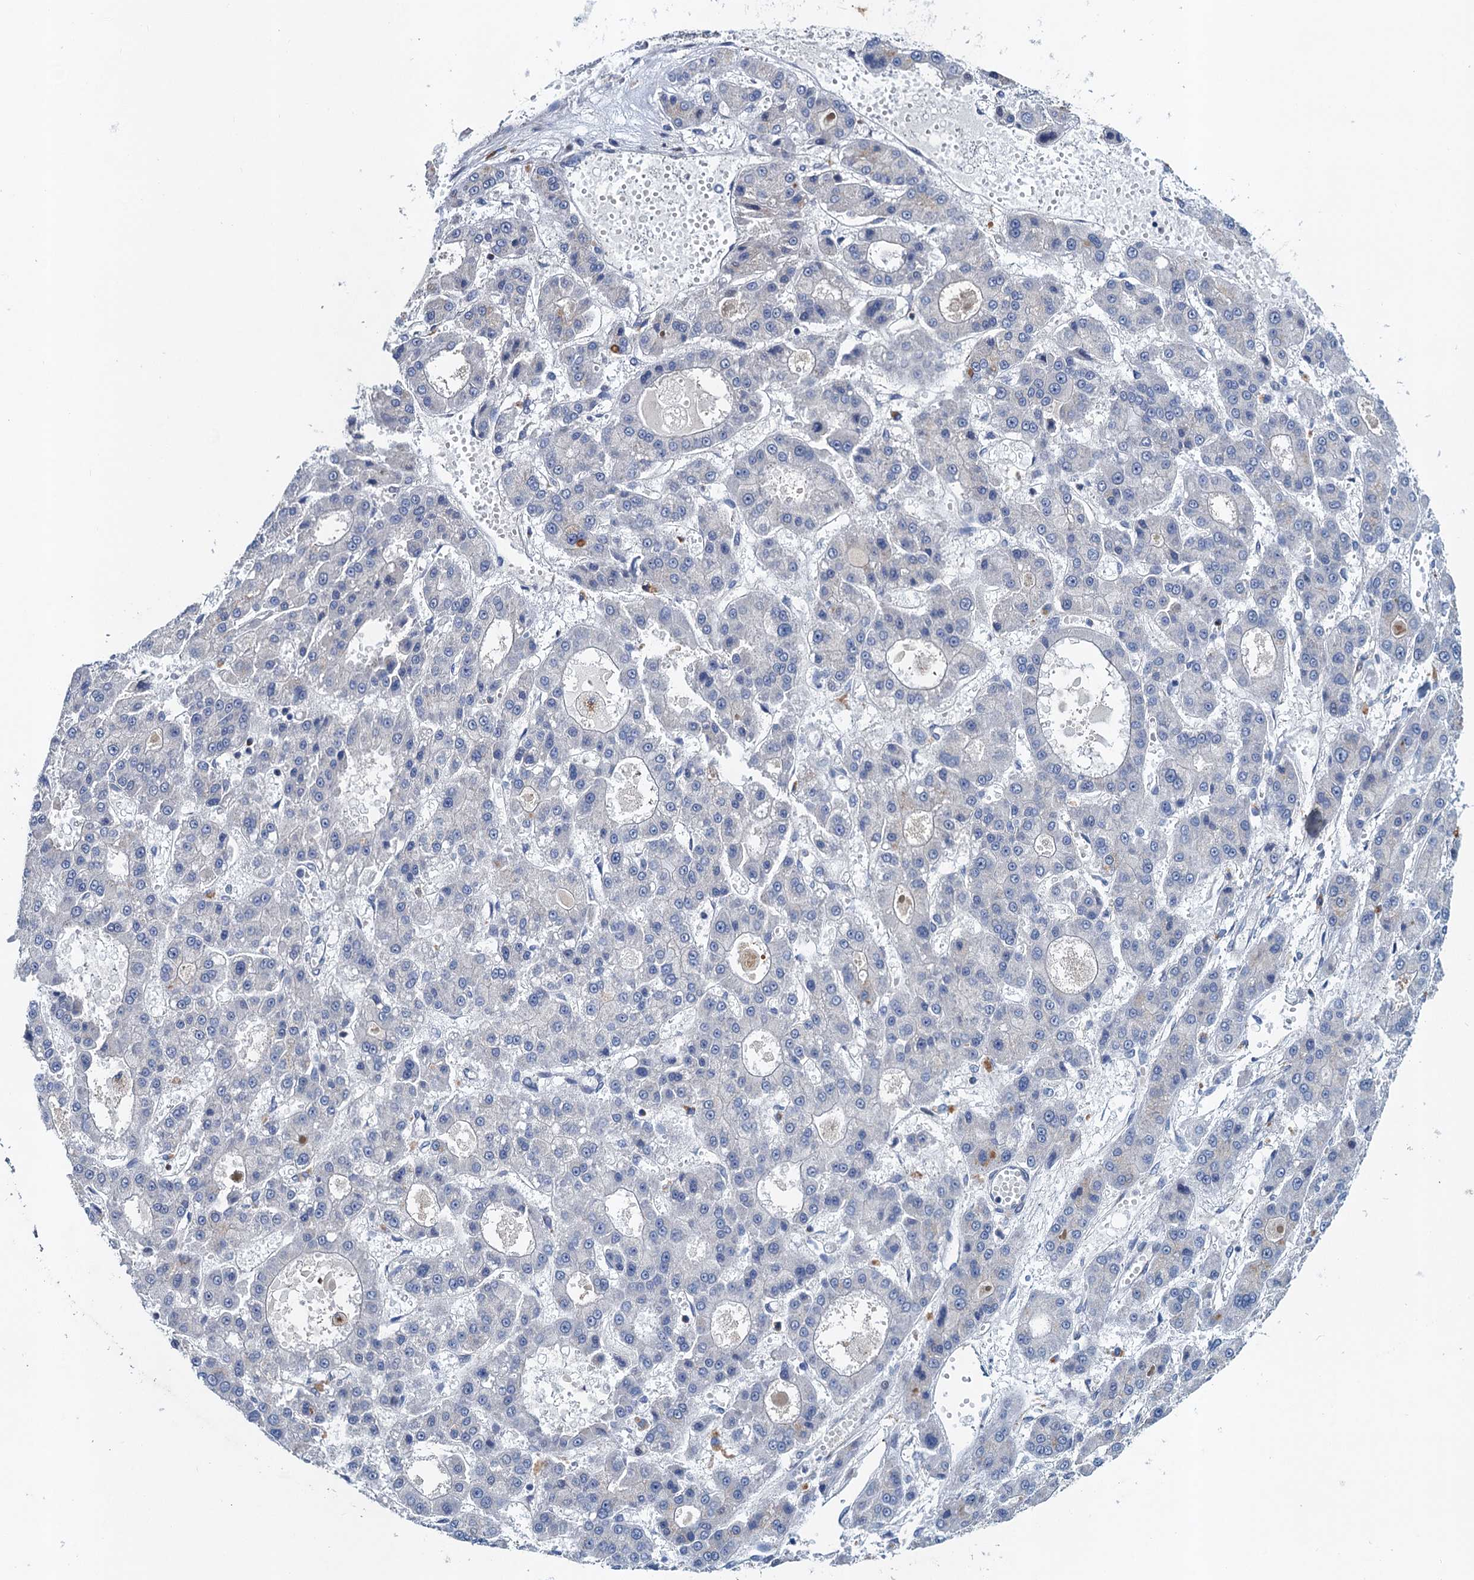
{"staining": {"intensity": "negative", "quantity": "none", "location": "none"}, "tissue": "liver cancer", "cell_type": "Tumor cells", "image_type": "cancer", "snomed": [{"axis": "morphology", "description": "Carcinoma, Hepatocellular, NOS"}, {"axis": "topography", "description": "Liver"}], "caption": "Immunohistochemistry histopathology image of hepatocellular carcinoma (liver) stained for a protein (brown), which shows no positivity in tumor cells.", "gene": "NBEA", "patient": {"sex": "male", "age": 70}}